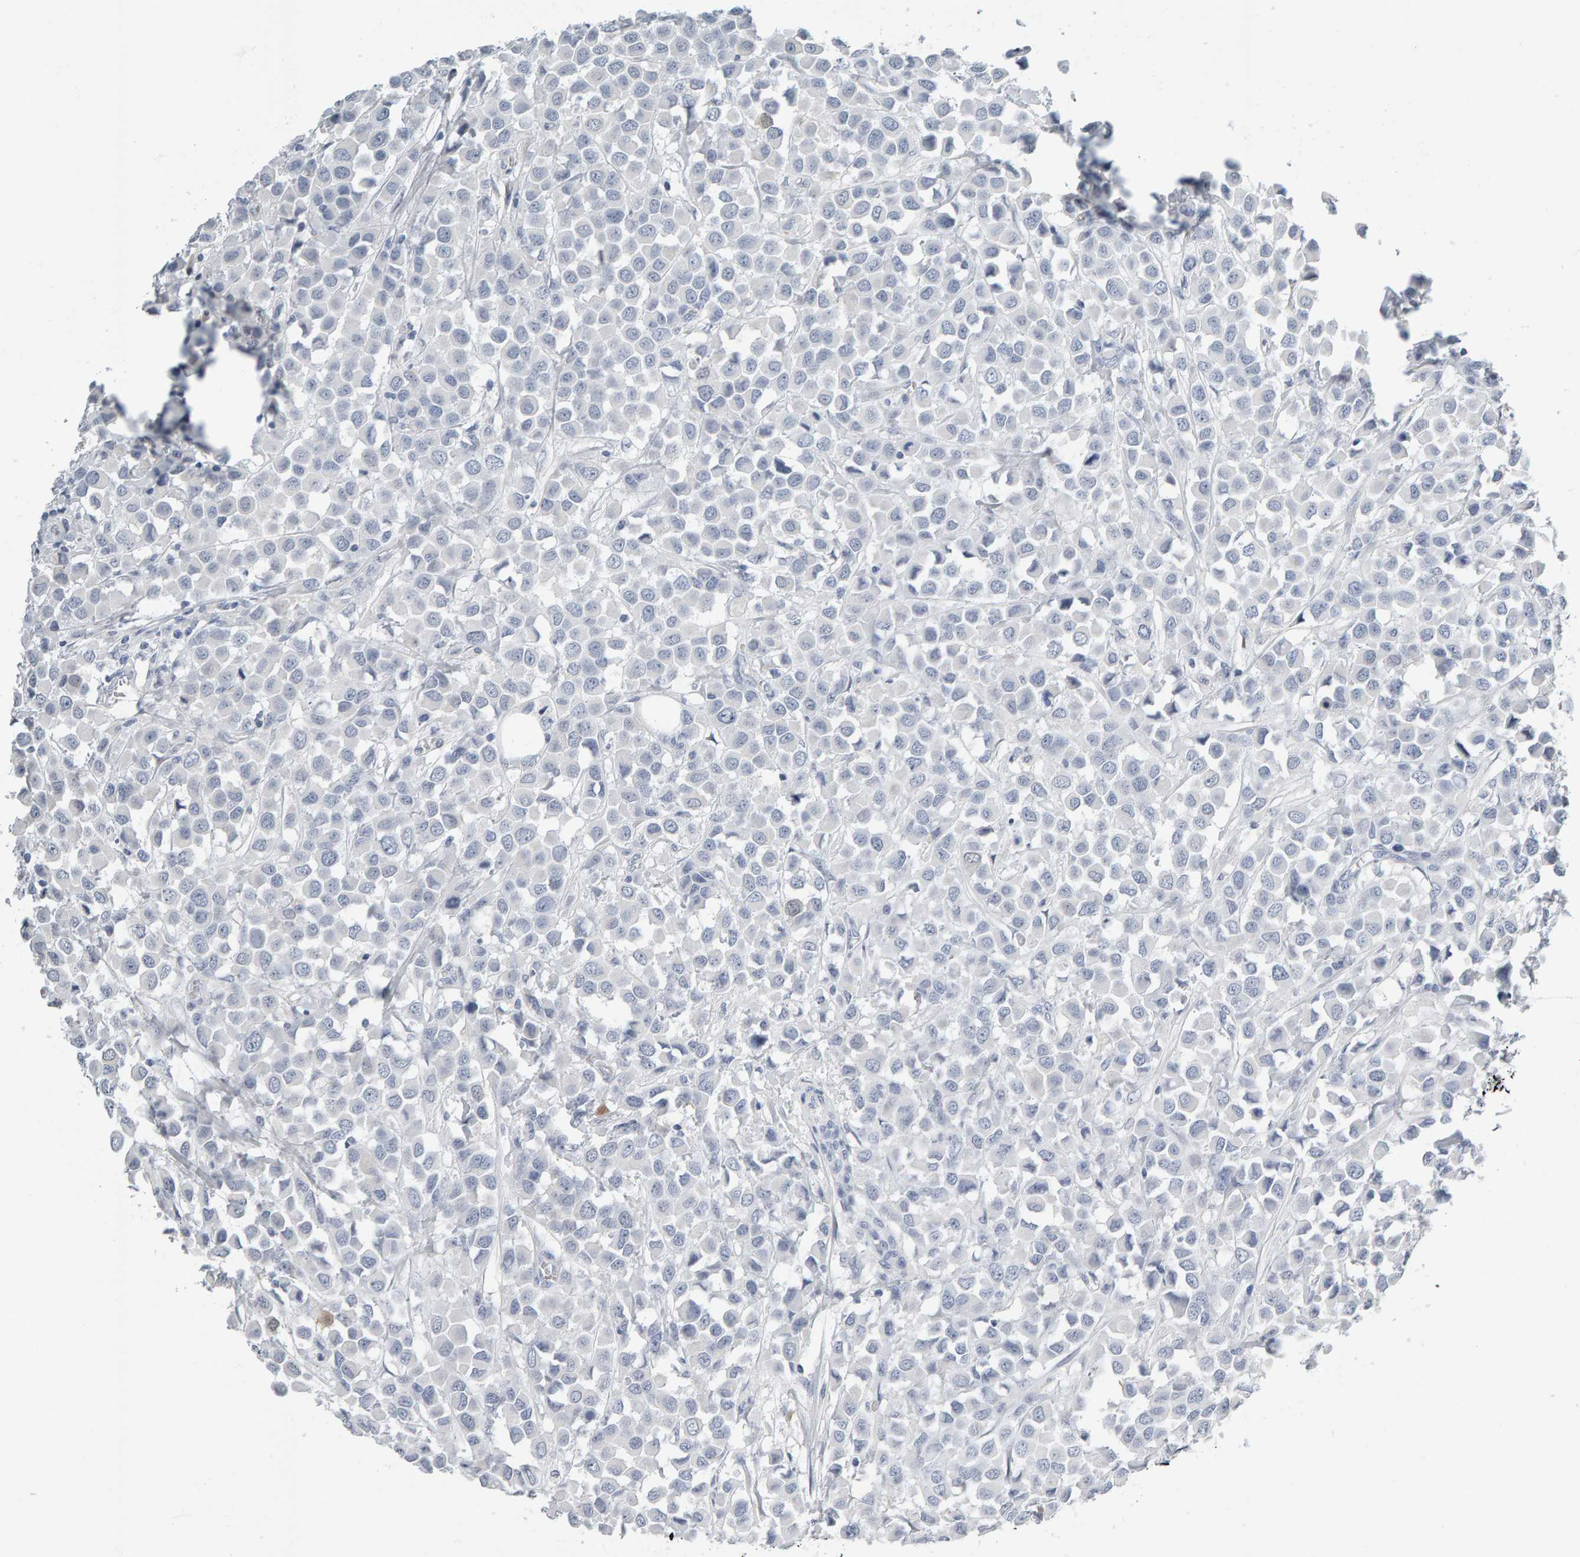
{"staining": {"intensity": "negative", "quantity": "none", "location": "none"}, "tissue": "breast cancer", "cell_type": "Tumor cells", "image_type": "cancer", "snomed": [{"axis": "morphology", "description": "Duct carcinoma"}, {"axis": "topography", "description": "Breast"}], "caption": "Tumor cells are negative for protein expression in human breast invasive ductal carcinoma. (Brightfield microscopy of DAB IHC at high magnification).", "gene": "CTH", "patient": {"sex": "female", "age": 61}}